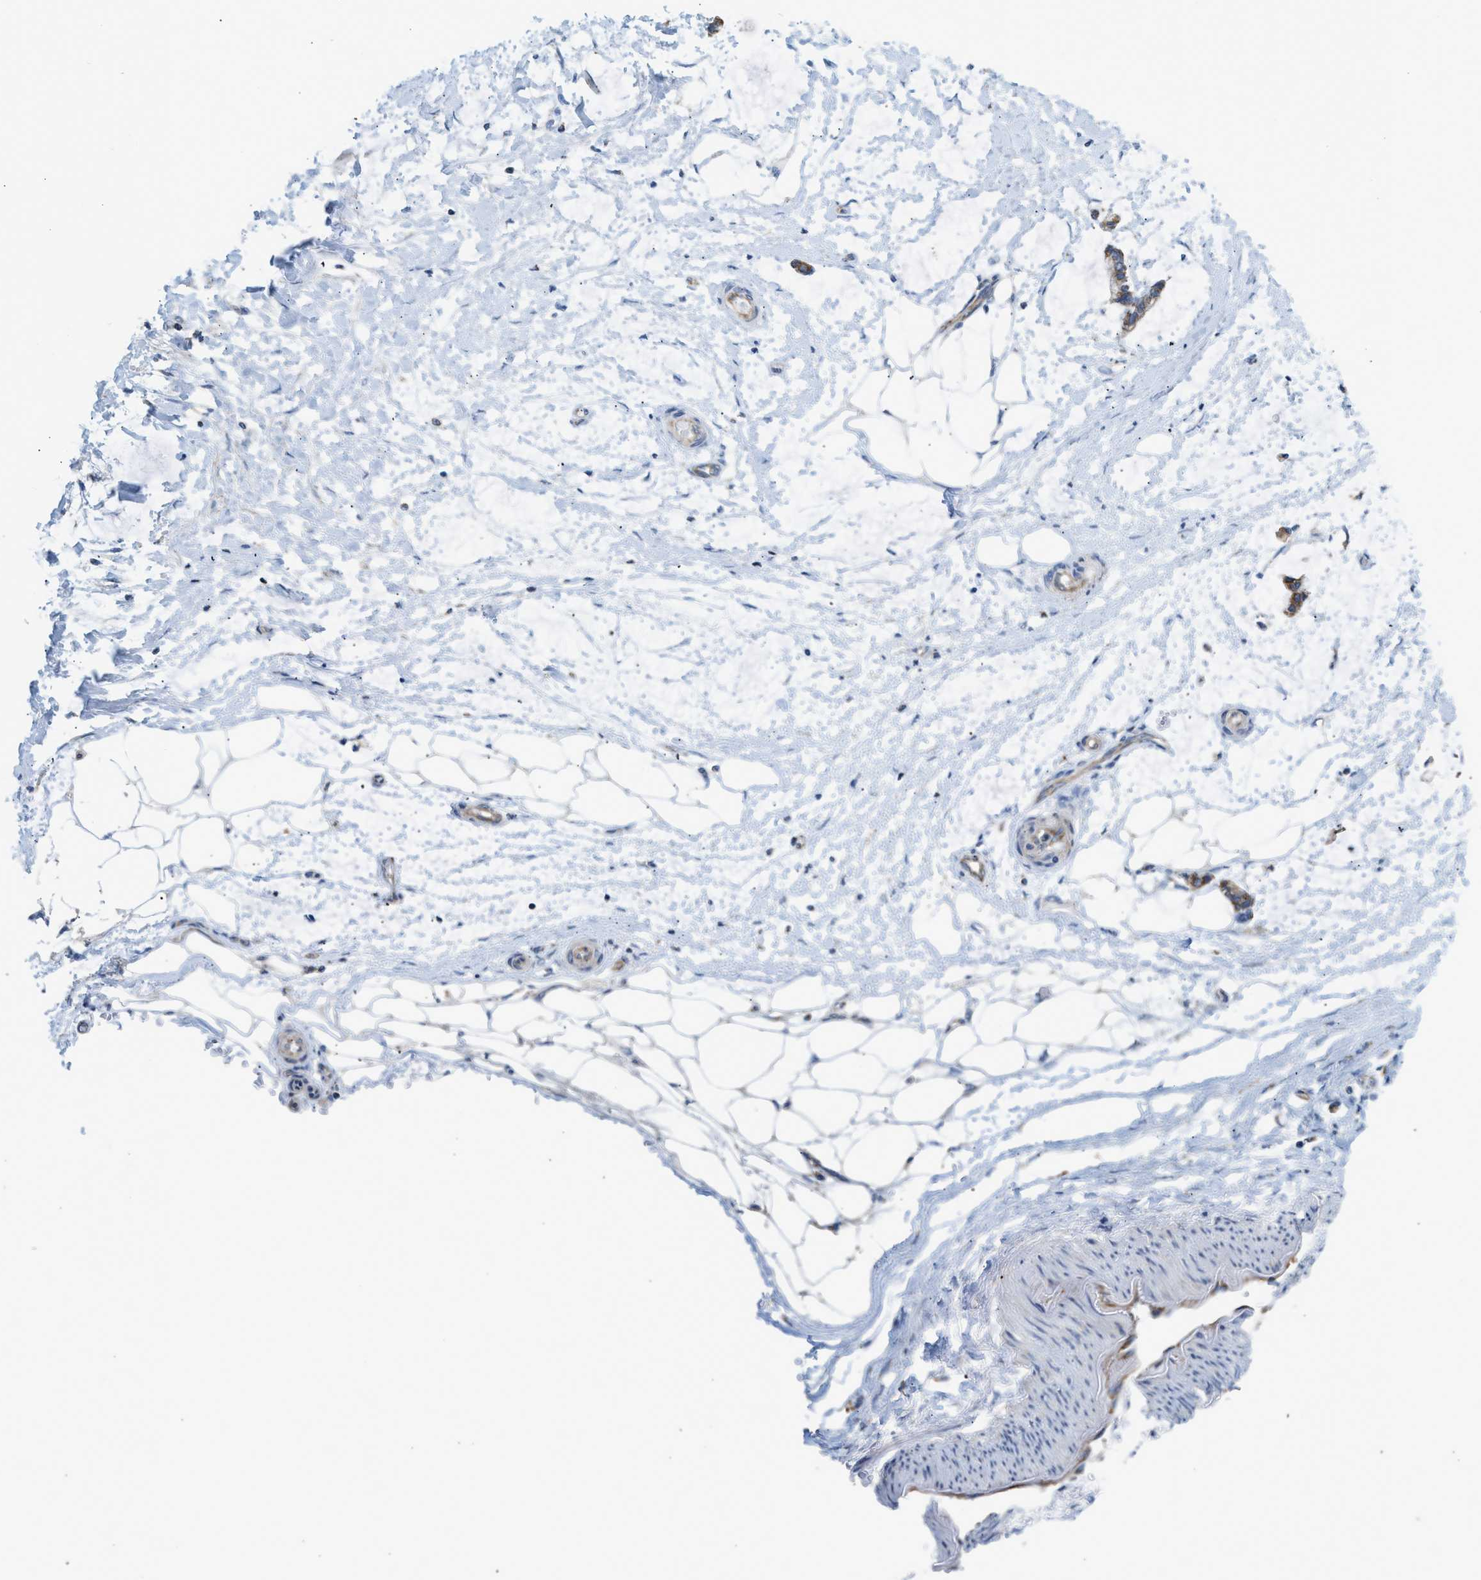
{"staining": {"intensity": "negative", "quantity": "none", "location": "none"}, "tissue": "adipose tissue", "cell_type": "Adipocytes", "image_type": "normal", "snomed": [{"axis": "morphology", "description": "Normal tissue, NOS"}, {"axis": "morphology", "description": "Adenocarcinoma, NOS"}, {"axis": "topography", "description": "Colon"}, {"axis": "topography", "description": "Peripheral nerve tissue"}], "caption": "Immunohistochemical staining of normal human adipose tissue exhibits no significant expression in adipocytes. (DAB (3,3'-diaminobenzidine) IHC, high magnification).", "gene": "GOT2", "patient": {"sex": "male", "age": 14}}